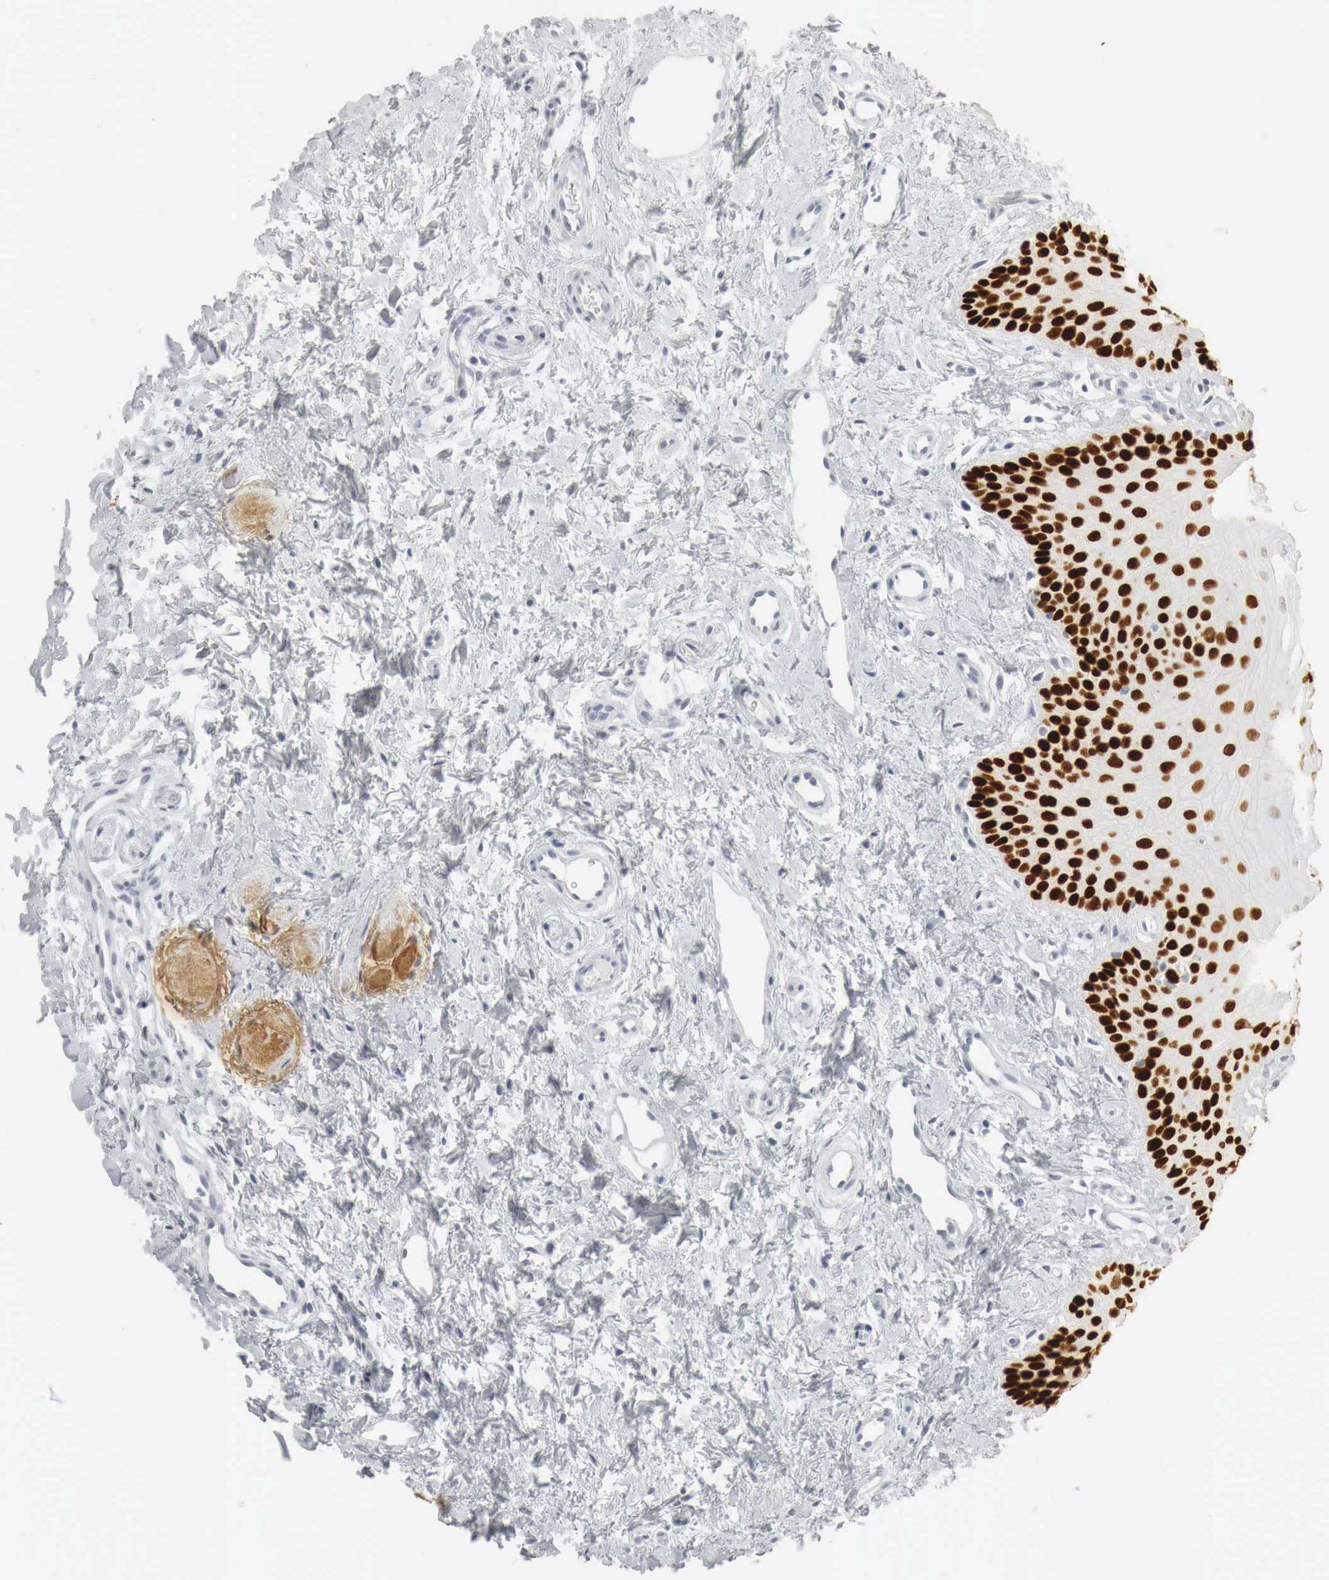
{"staining": {"intensity": "strong", "quantity": "25%-75%", "location": "nuclear"}, "tissue": "oral mucosa", "cell_type": "Squamous epithelial cells", "image_type": "normal", "snomed": [{"axis": "morphology", "description": "Normal tissue, NOS"}, {"axis": "topography", "description": "Oral tissue"}], "caption": "IHC histopathology image of benign oral mucosa: oral mucosa stained using immunohistochemistry (IHC) reveals high levels of strong protein expression localized specifically in the nuclear of squamous epithelial cells, appearing as a nuclear brown color.", "gene": "TP63", "patient": {"sex": "male", "age": 14}}